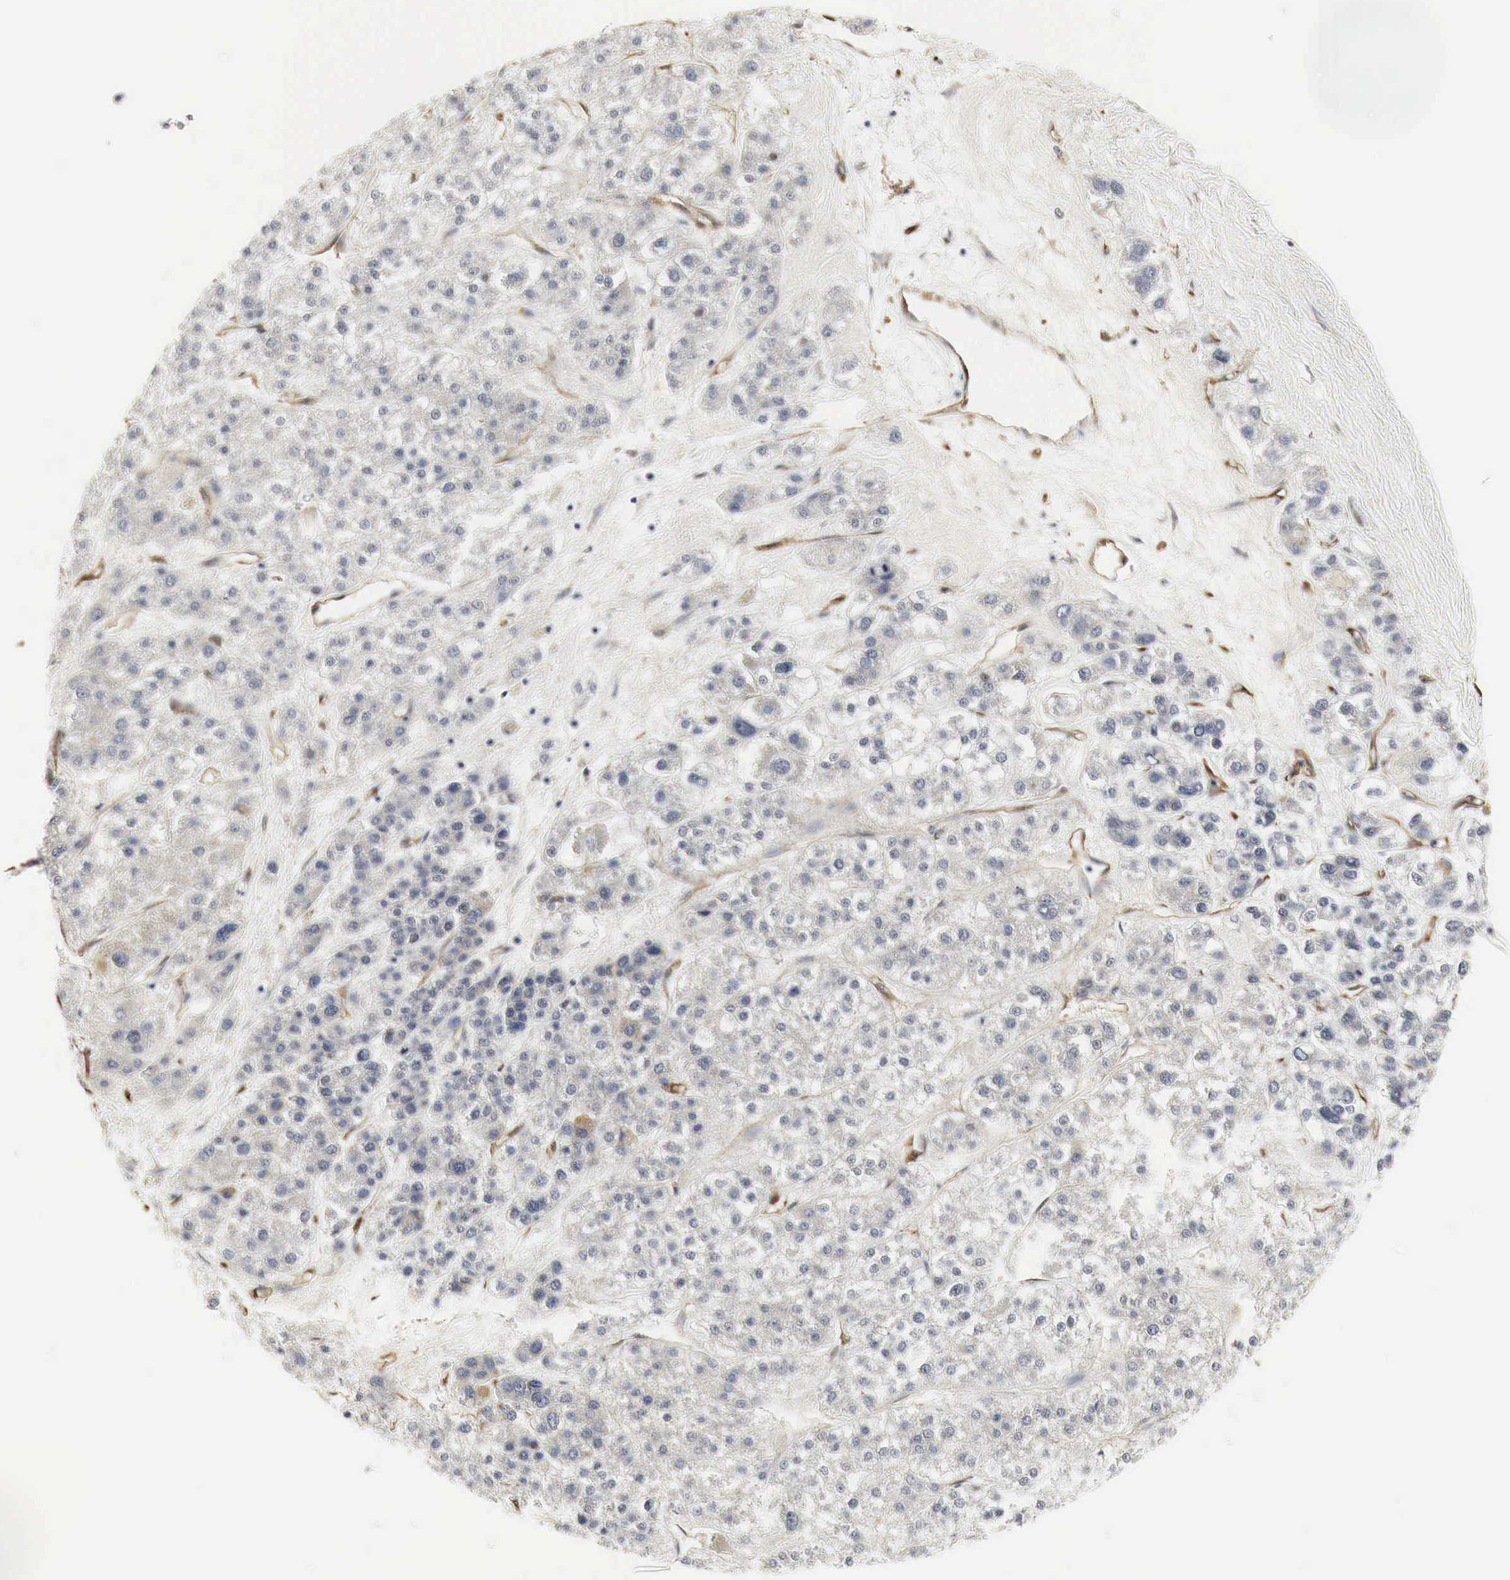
{"staining": {"intensity": "negative", "quantity": "none", "location": "none"}, "tissue": "liver cancer", "cell_type": "Tumor cells", "image_type": "cancer", "snomed": [{"axis": "morphology", "description": "Carcinoma, Hepatocellular, NOS"}, {"axis": "topography", "description": "Liver"}], "caption": "Immunohistochemistry micrograph of neoplastic tissue: hepatocellular carcinoma (liver) stained with DAB reveals no significant protein expression in tumor cells.", "gene": "SPIN1", "patient": {"sex": "female", "age": 85}}